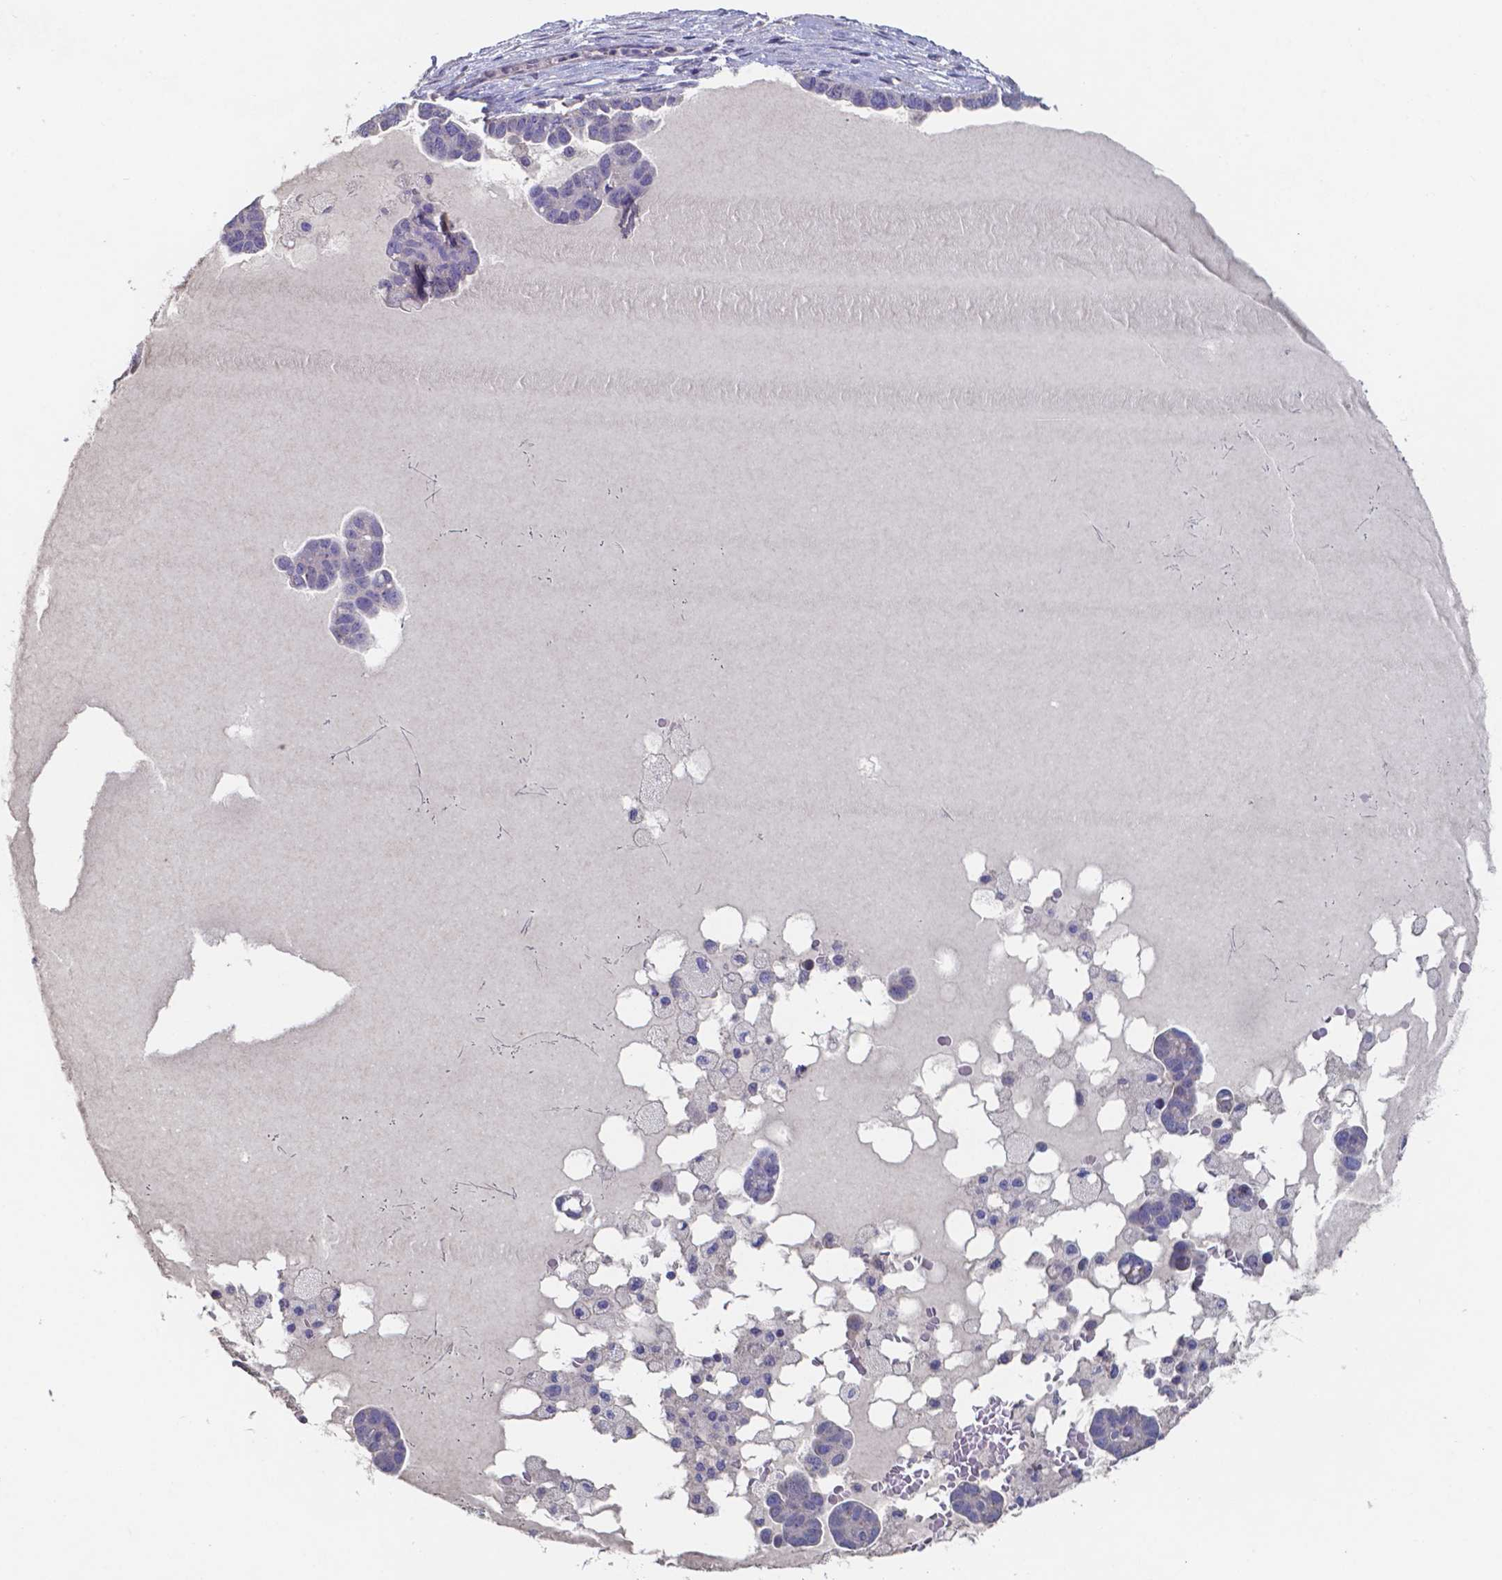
{"staining": {"intensity": "negative", "quantity": "none", "location": "none"}, "tissue": "ovarian cancer", "cell_type": "Tumor cells", "image_type": "cancer", "snomed": [{"axis": "morphology", "description": "Cystadenocarcinoma, serous, NOS"}, {"axis": "topography", "description": "Ovary"}], "caption": "DAB immunohistochemical staining of human serous cystadenocarcinoma (ovarian) displays no significant staining in tumor cells.", "gene": "FOXJ1", "patient": {"sex": "female", "age": 54}}